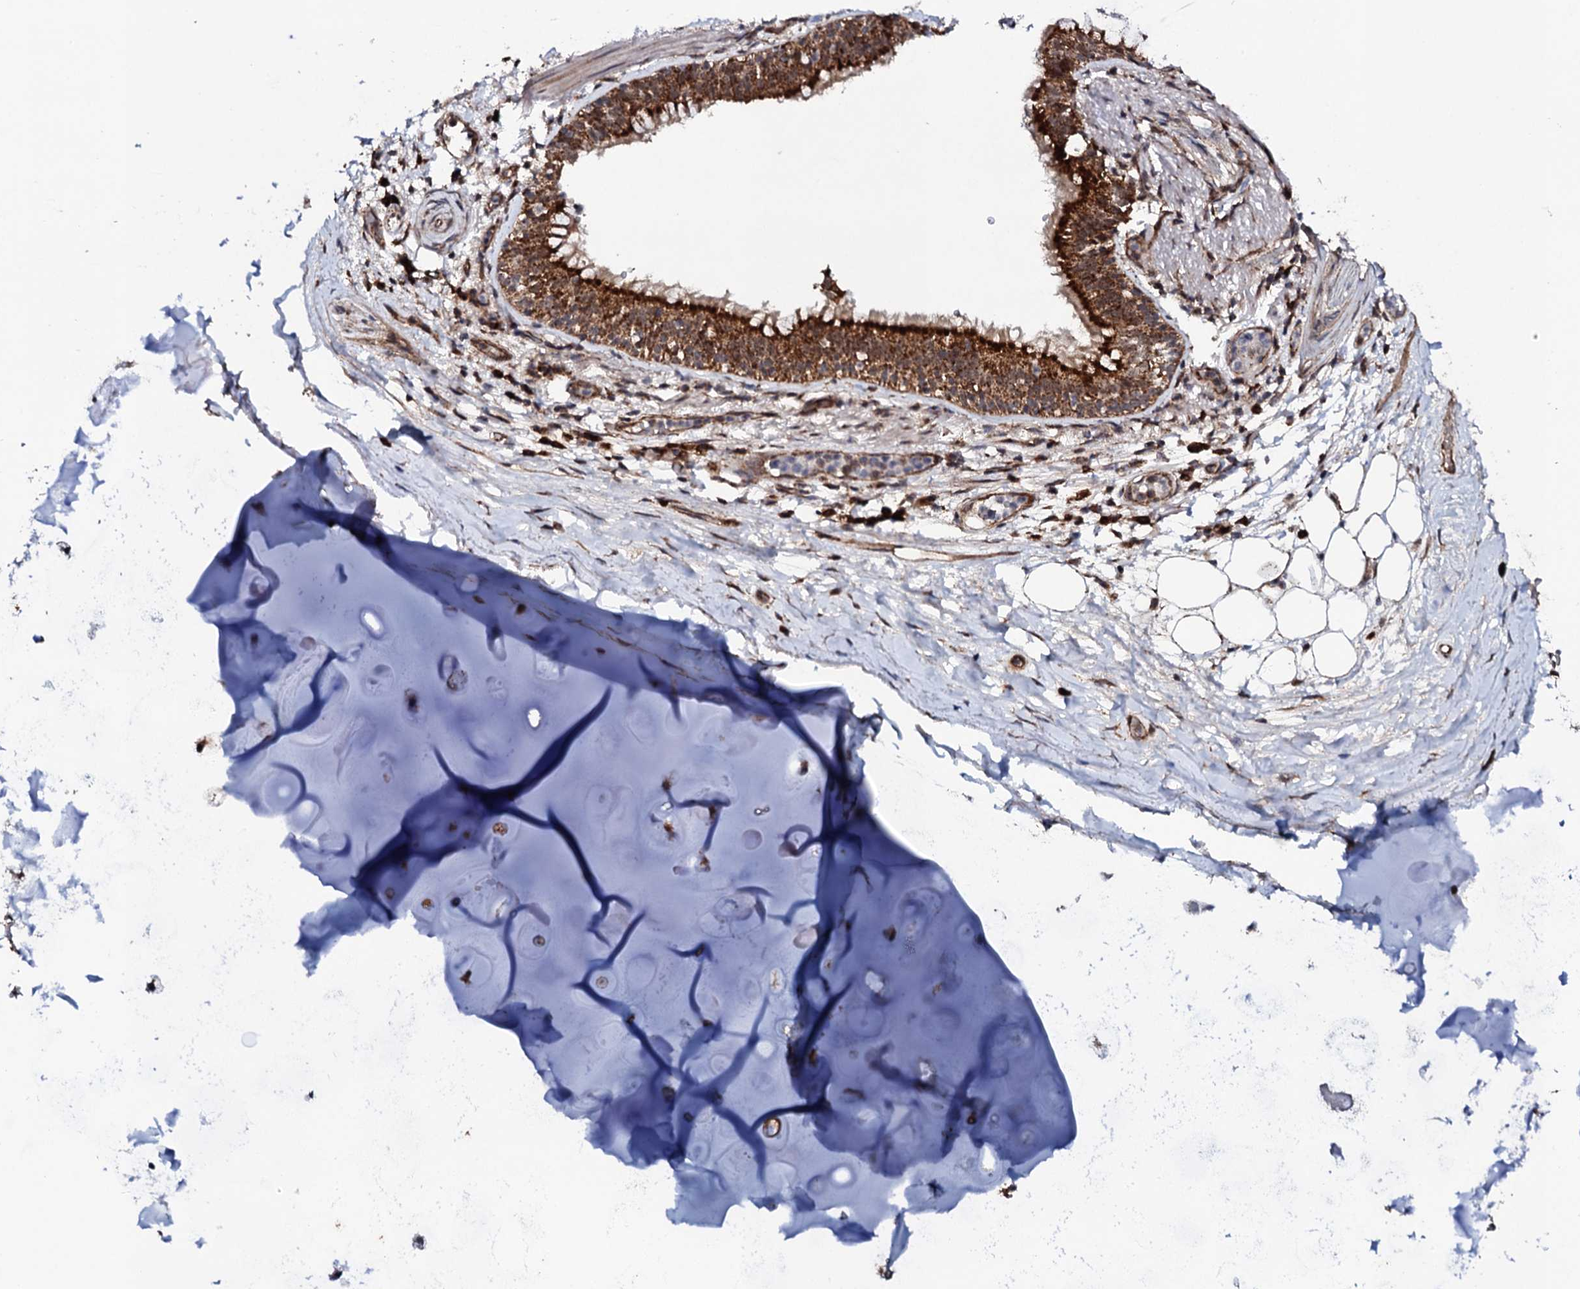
{"staining": {"intensity": "negative", "quantity": "none", "location": "none"}, "tissue": "adipose tissue", "cell_type": "Adipocytes", "image_type": "normal", "snomed": [{"axis": "morphology", "description": "Normal tissue, NOS"}, {"axis": "topography", "description": "Lymph node"}, {"axis": "topography", "description": "Cartilage tissue"}, {"axis": "topography", "description": "Bronchus"}], "caption": "Histopathology image shows no protein expression in adipocytes of benign adipose tissue. Brightfield microscopy of immunohistochemistry stained with DAB (3,3'-diaminobenzidine) (brown) and hematoxylin (blue), captured at high magnification.", "gene": "MTIF3", "patient": {"sex": "male", "age": 63}}